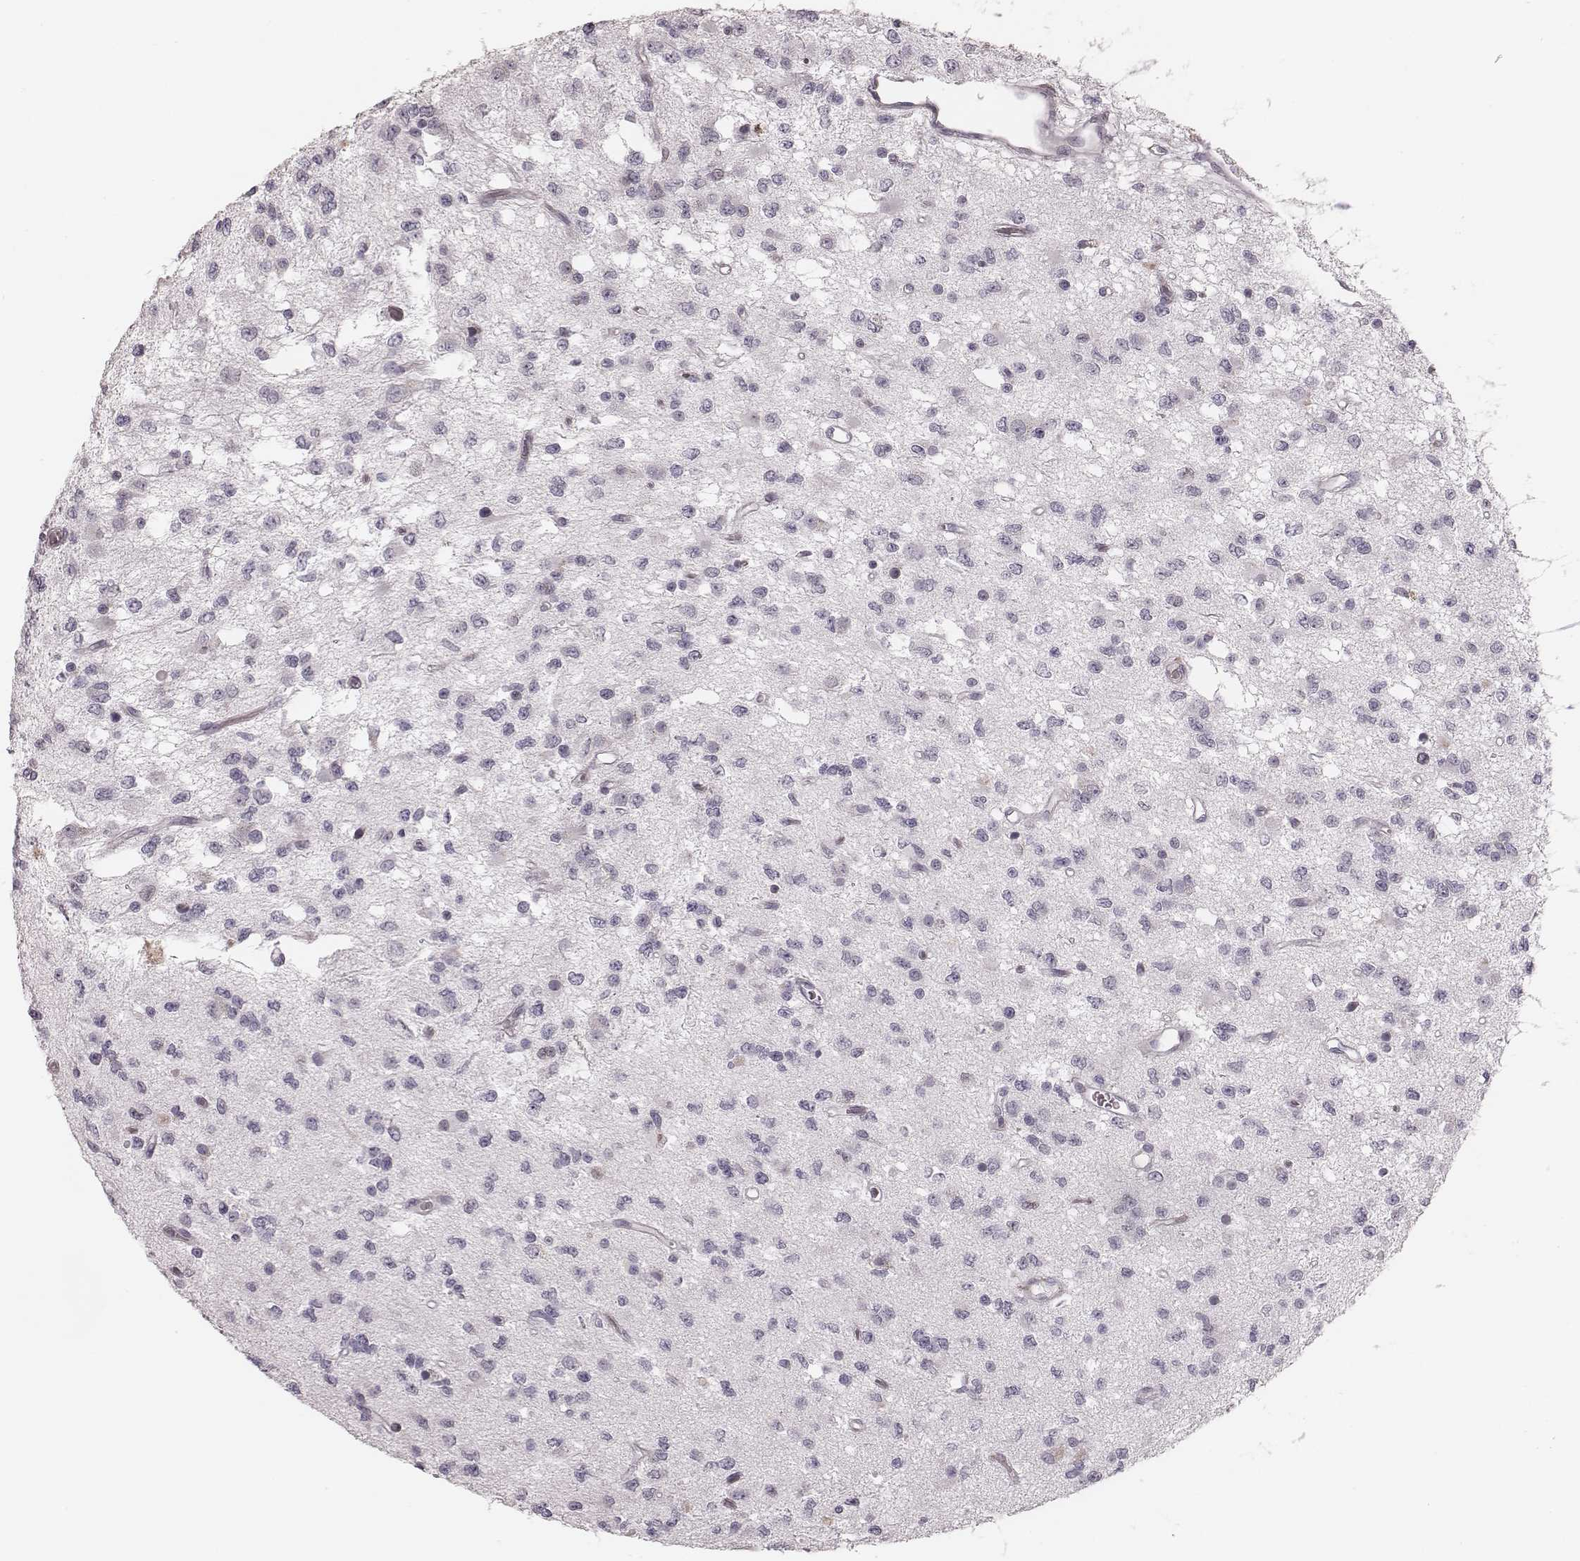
{"staining": {"intensity": "negative", "quantity": "none", "location": "none"}, "tissue": "glioma", "cell_type": "Tumor cells", "image_type": "cancer", "snomed": [{"axis": "morphology", "description": "Glioma, malignant, Low grade"}, {"axis": "topography", "description": "Brain"}], "caption": "Tumor cells are negative for brown protein staining in malignant glioma (low-grade). (DAB immunohistochemistry, high magnification).", "gene": "S100Z", "patient": {"sex": "female", "age": 45}}